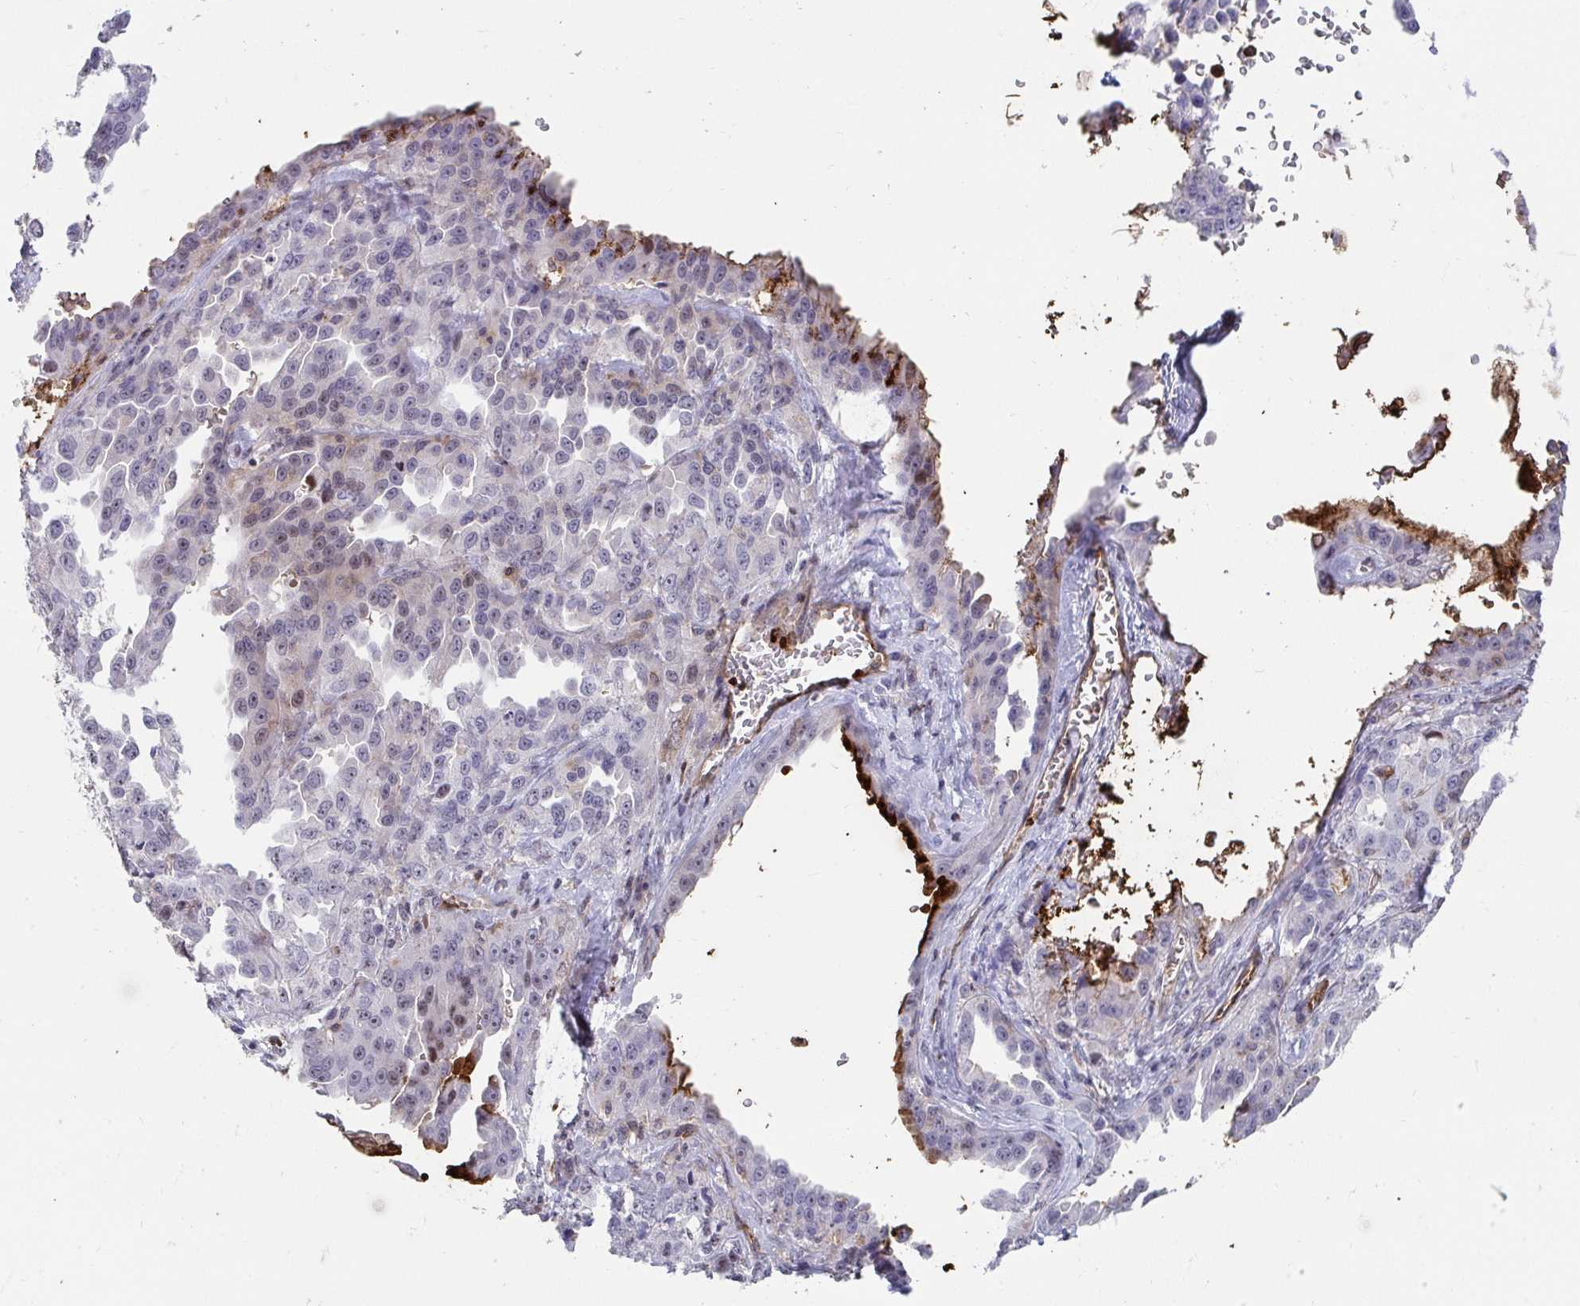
{"staining": {"intensity": "weak", "quantity": "25%-75%", "location": "nuclear"}, "tissue": "ovarian cancer", "cell_type": "Tumor cells", "image_type": "cancer", "snomed": [{"axis": "morphology", "description": "Cystadenocarcinoma, serous, NOS"}, {"axis": "topography", "description": "Ovary"}], "caption": "Human ovarian cancer stained with a protein marker exhibits weak staining in tumor cells.", "gene": "FOXN3", "patient": {"sex": "female", "age": 75}}